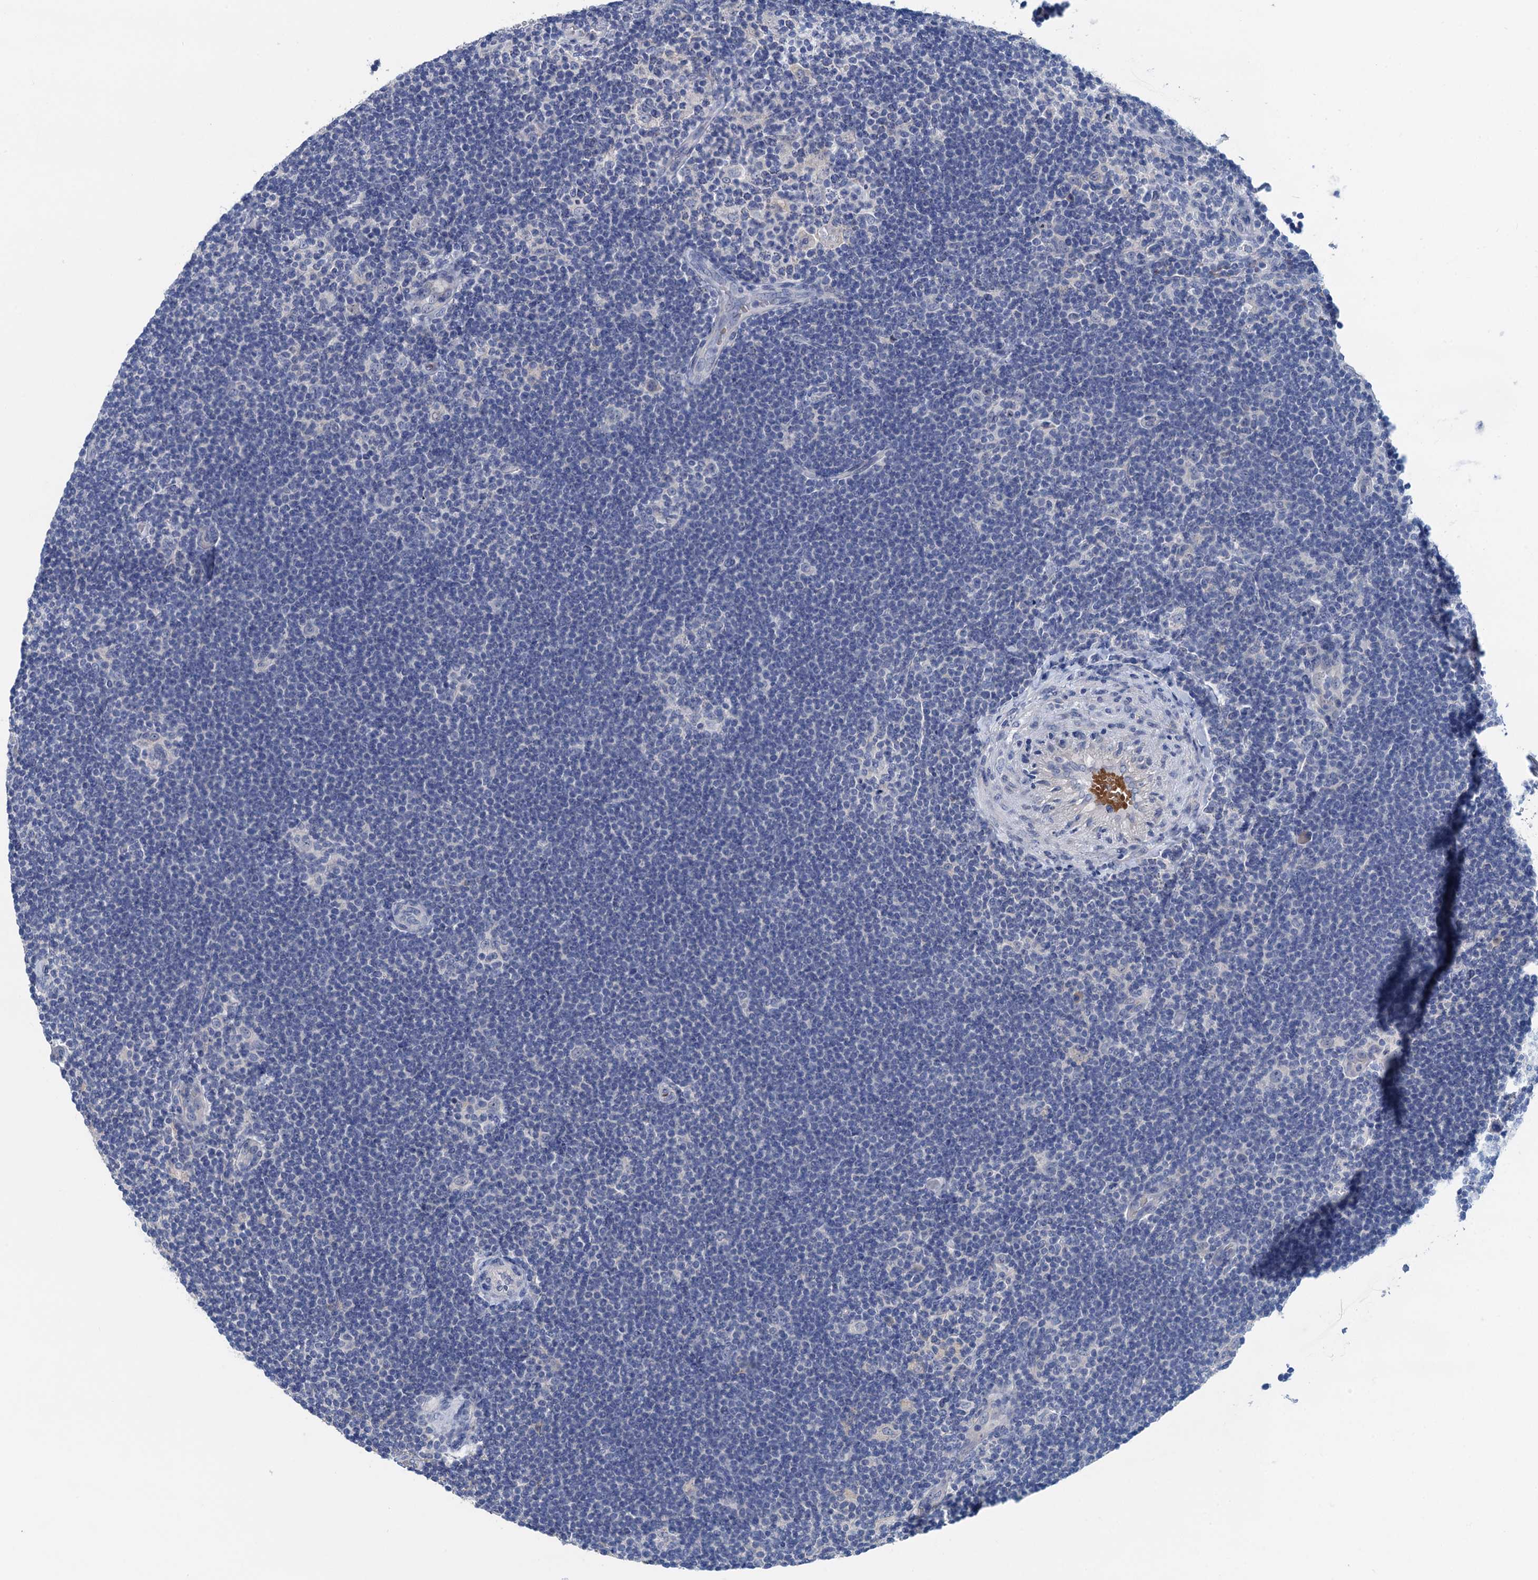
{"staining": {"intensity": "negative", "quantity": "none", "location": "none"}, "tissue": "lymphoma", "cell_type": "Tumor cells", "image_type": "cancer", "snomed": [{"axis": "morphology", "description": "Hodgkin's disease, NOS"}, {"axis": "topography", "description": "Lymph node"}], "caption": "Immunohistochemistry (IHC) of Hodgkin's disease reveals no expression in tumor cells.", "gene": "RTKN2", "patient": {"sex": "female", "age": 57}}